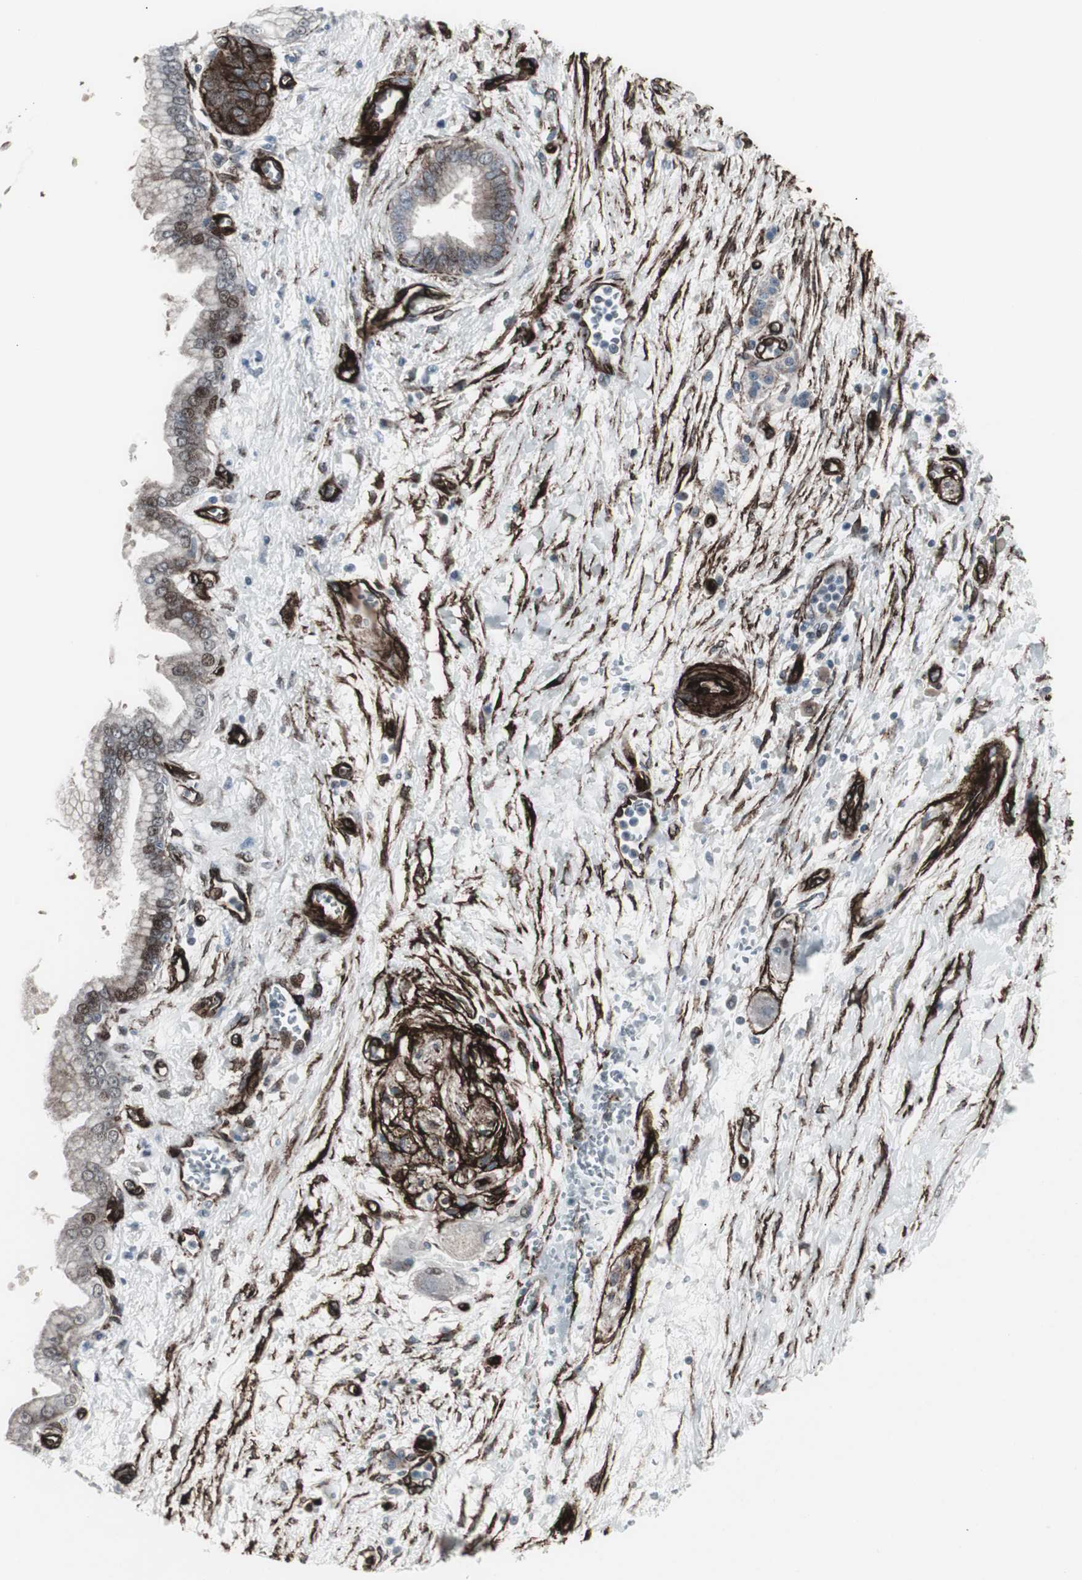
{"staining": {"intensity": "moderate", "quantity": "<25%", "location": "cytoplasmic/membranous,nuclear"}, "tissue": "pancreatic cancer", "cell_type": "Tumor cells", "image_type": "cancer", "snomed": [{"axis": "morphology", "description": "Adenocarcinoma, NOS"}, {"axis": "topography", "description": "Pancreas"}], "caption": "The photomicrograph displays staining of pancreatic cancer, revealing moderate cytoplasmic/membranous and nuclear protein staining (brown color) within tumor cells.", "gene": "PDGFA", "patient": {"sex": "male", "age": 59}}